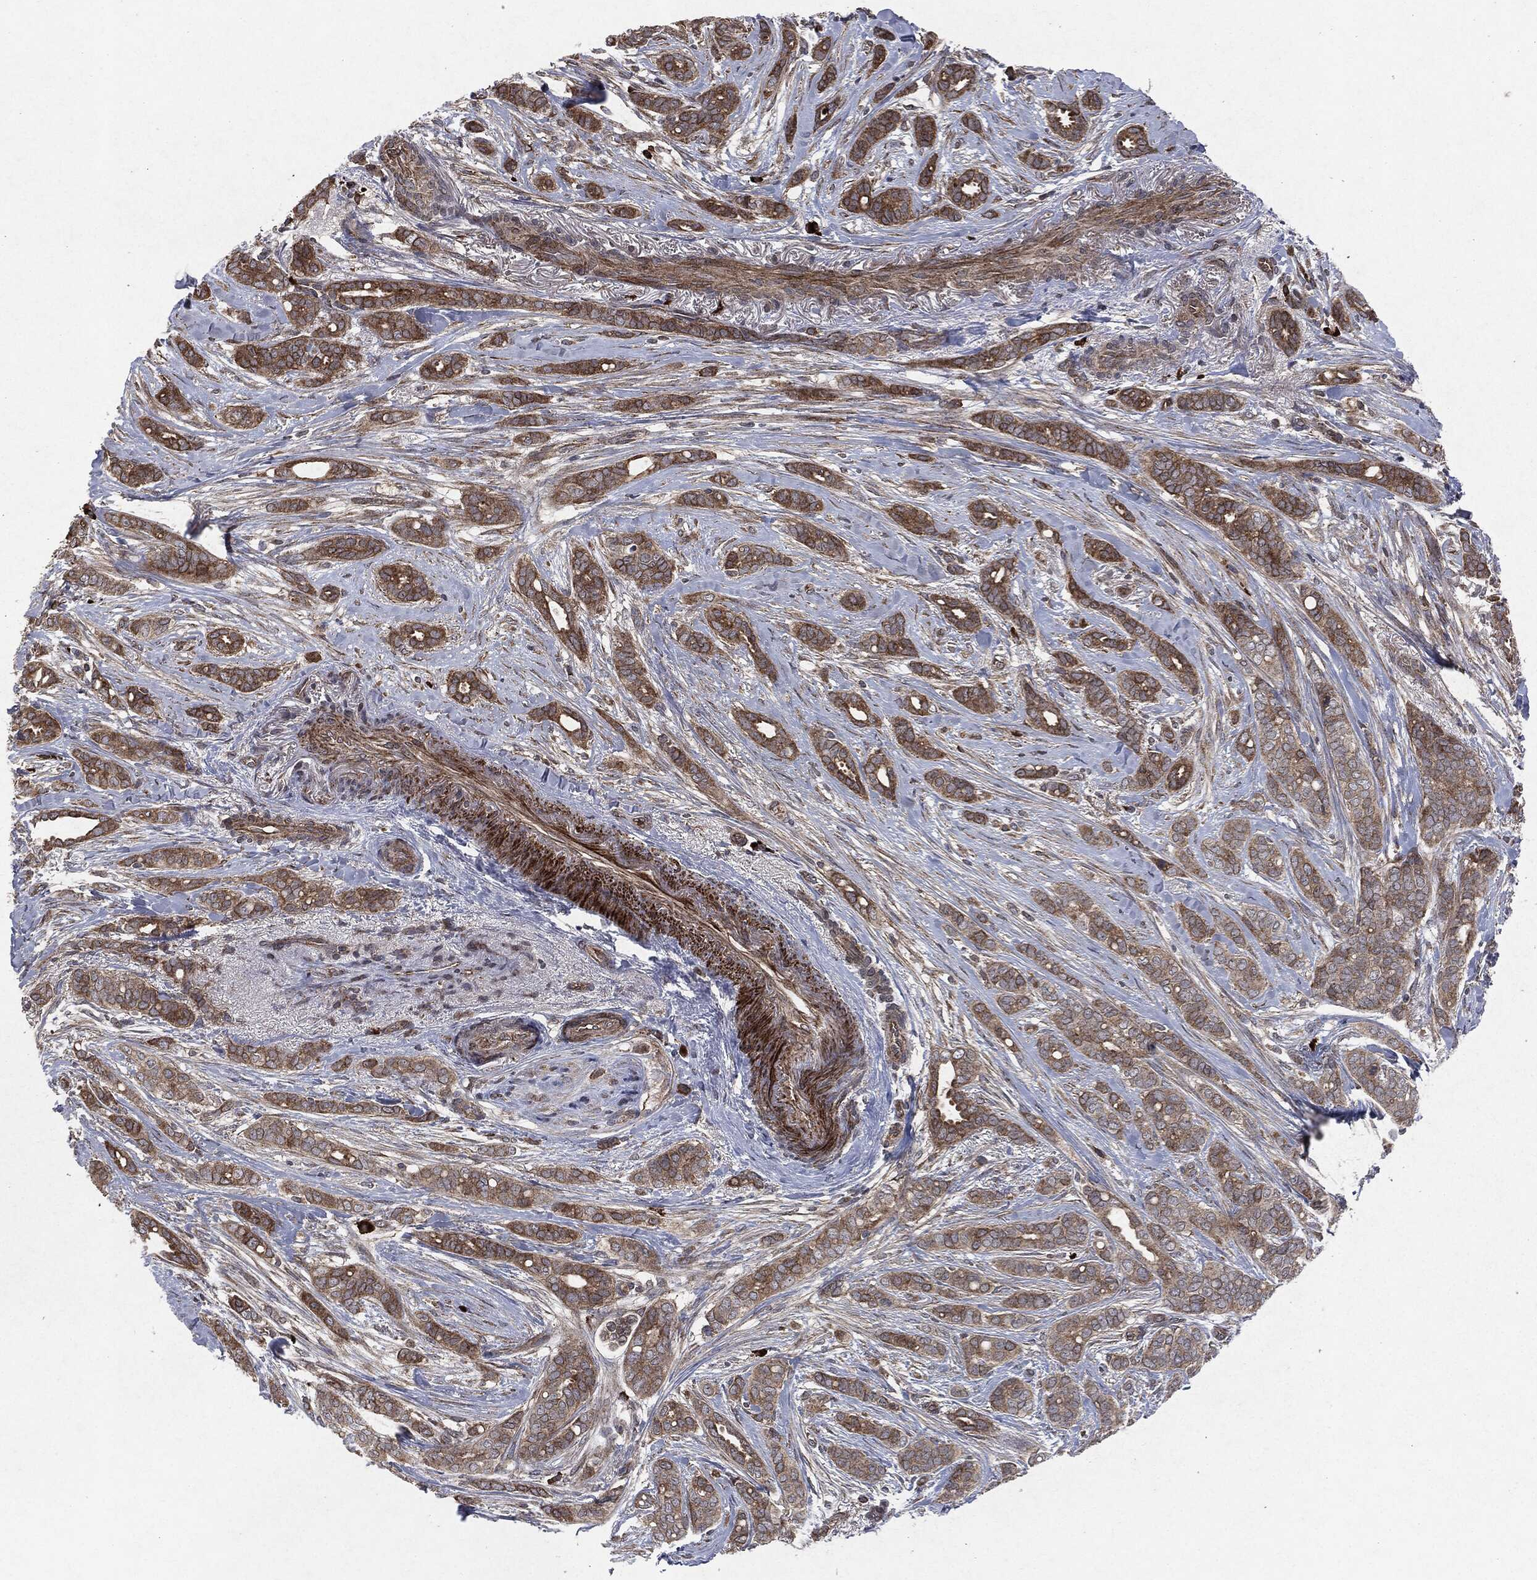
{"staining": {"intensity": "moderate", "quantity": "25%-75%", "location": "cytoplasmic/membranous"}, "tissue": "breast cancer", "cell_type": "Tumor cells", "image_type": "cancer", "snomed": [{"axis": "morphology", "description": "Duct carcinoma"}, {"axis": "topography", "description": "Breast"}], "caption": "Breast cancer stained with a protein marker displays moderate staining in tumor cells.", "gene": "RAF1", "patient": {"sex": "female", "age": 51}}